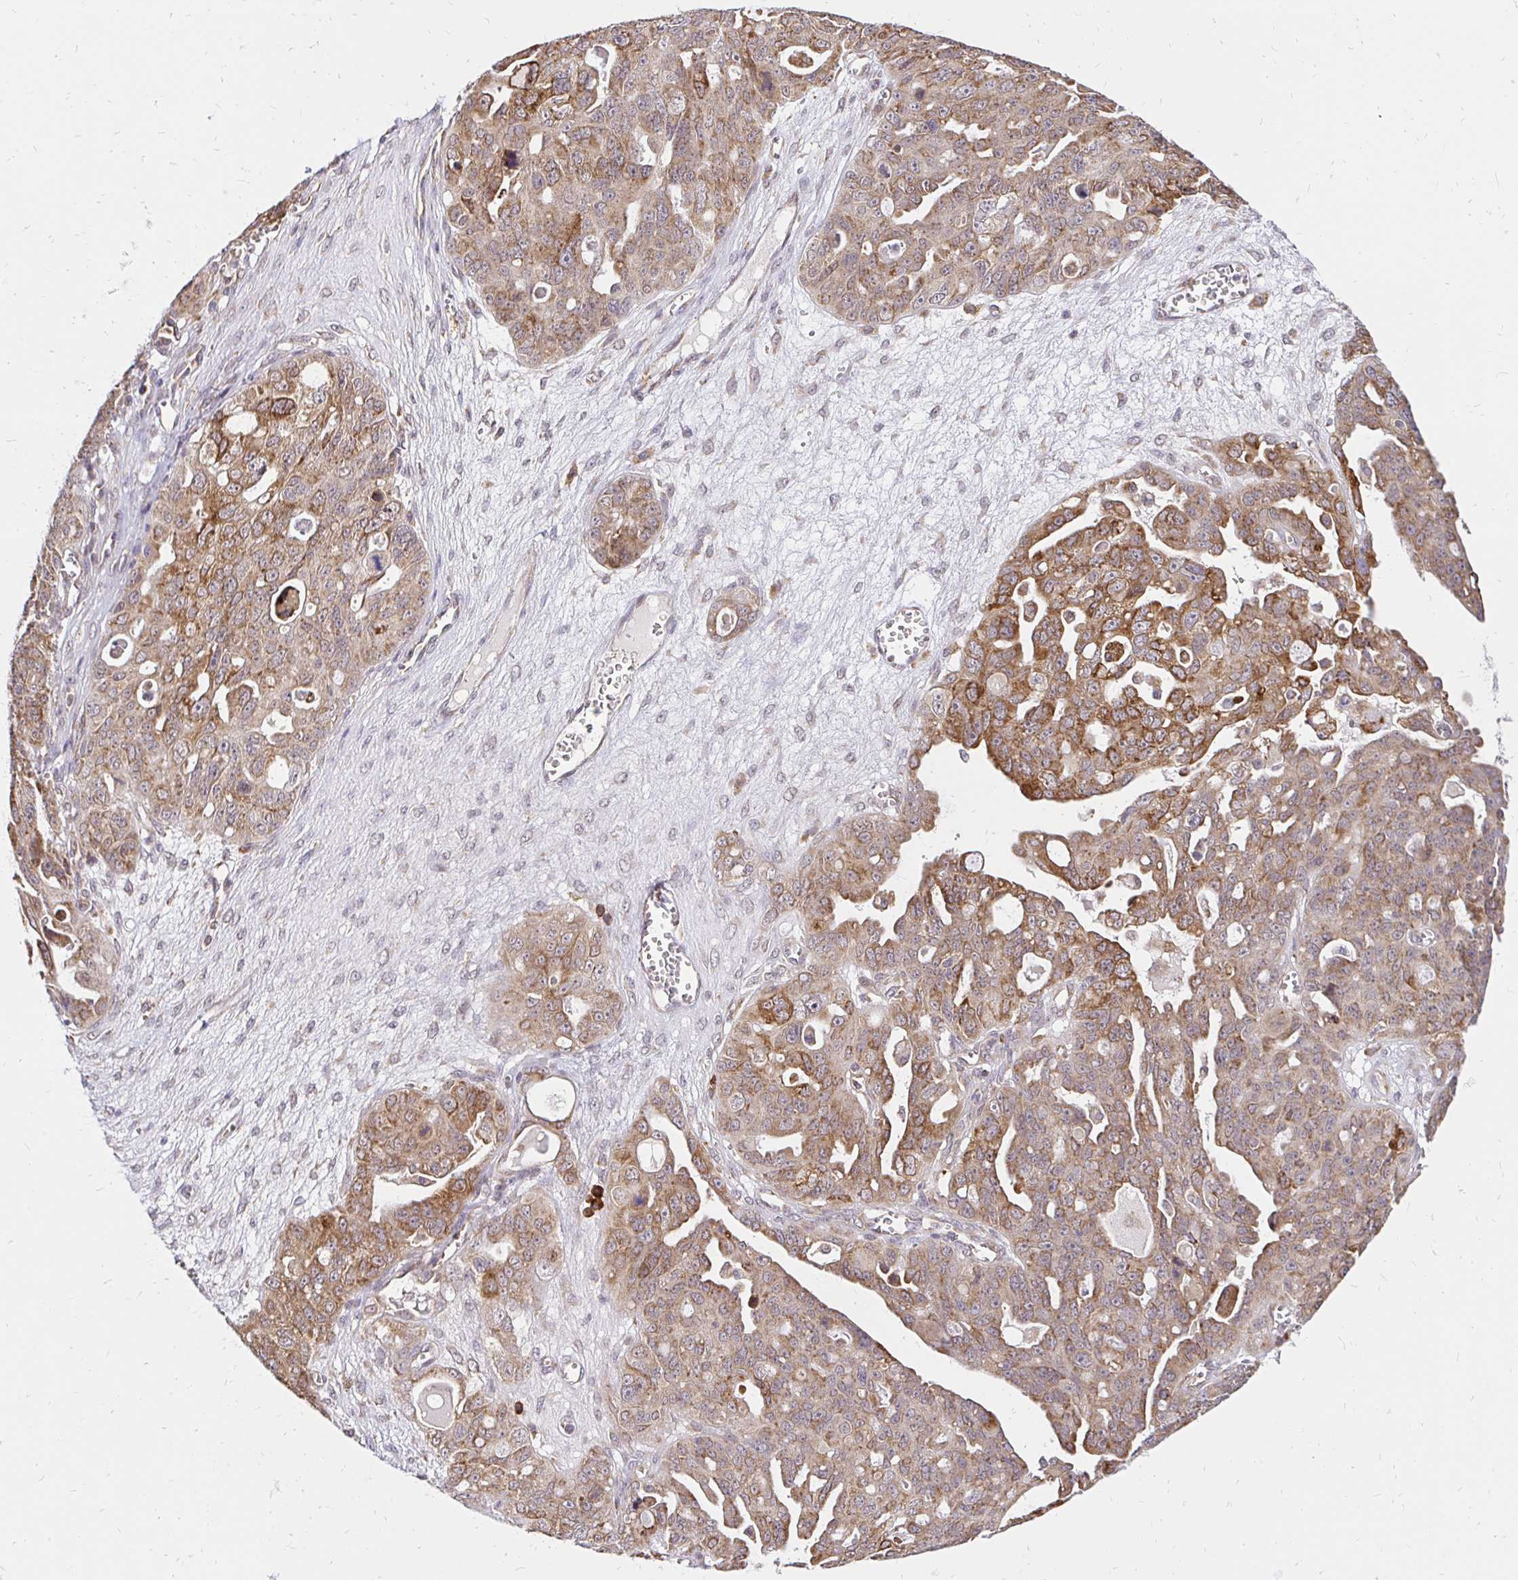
{"staining": {"intensity": "moderate", "quantity": ">75%", "location": "cytoplasmic/membranous"}, "tissue": "ovarian cancer", "cell_type": "Tumor cells", "image_type": "cancer", "snomed": [{"axis": "morphology", "description": "Carcinoma, endometroid"}, {"axis": "topography", "description": "Ovary"}], "caption": "Endometroid carcinoma (ovarian) tissue displays moderate cytoplasmic/membranous expression in approximately >75% of tumor cells, visualized by immunohistochemistry.", "gene": "NAALAD2", "patient": {"sex": "female", "age": 70}}